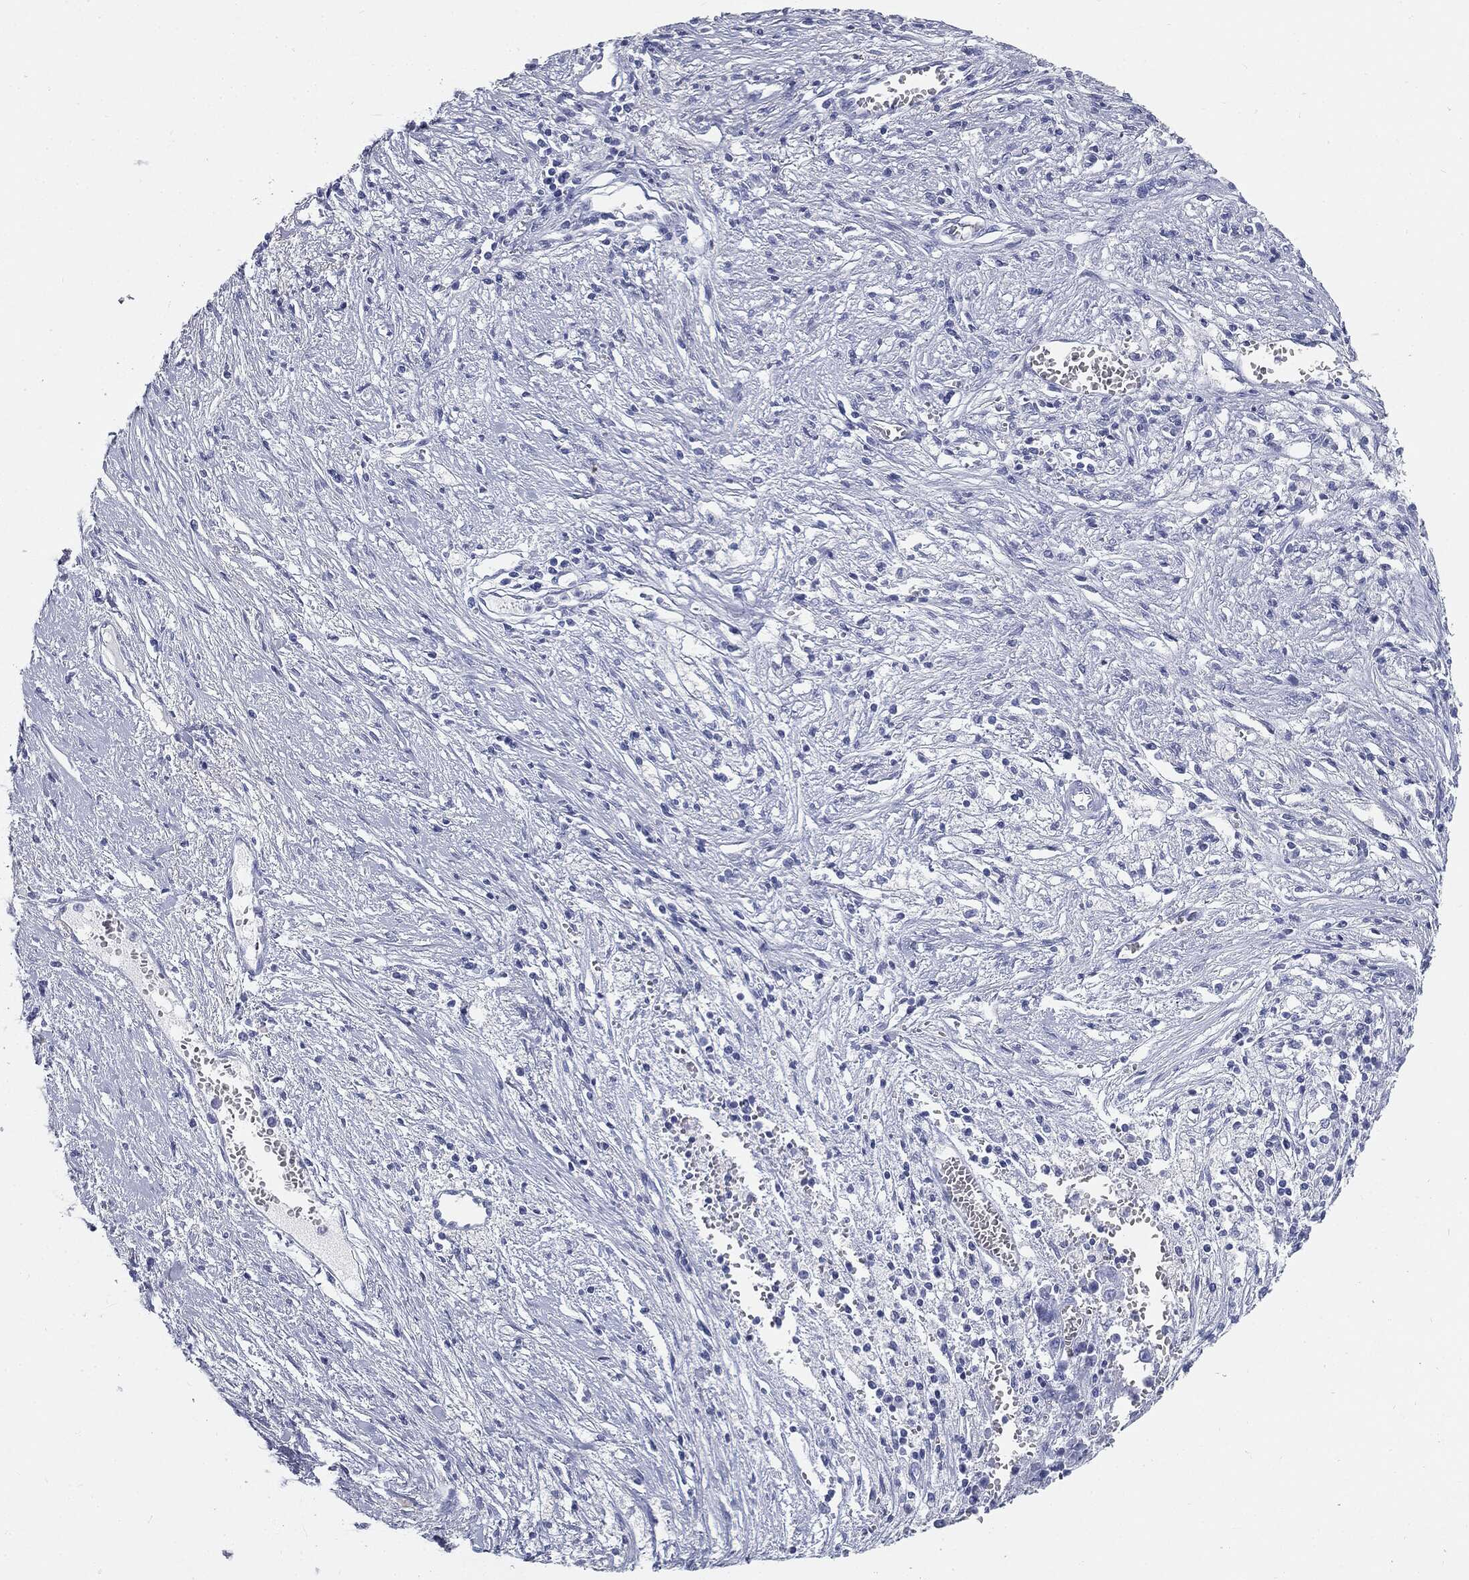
{"staining": {"intensity": "negative", "quantity": "none", "location": "none"}, "tissue": "ovarian cancer", "cell_type": "Tumor cells", "image_type": "cancer", "snomed": [{"axis": "morphology", "description": "Carcinoma, endometroid"}, {"axis": "topography", "description": "Ovary"}], "caption": "The photomicrograph displays no staining of tumor cells in ovarian cancer. (IHC, brightfield microscopy, high magnification).", "gene": "CUZD1", "patient": {"sex": "female", "age": 42}}